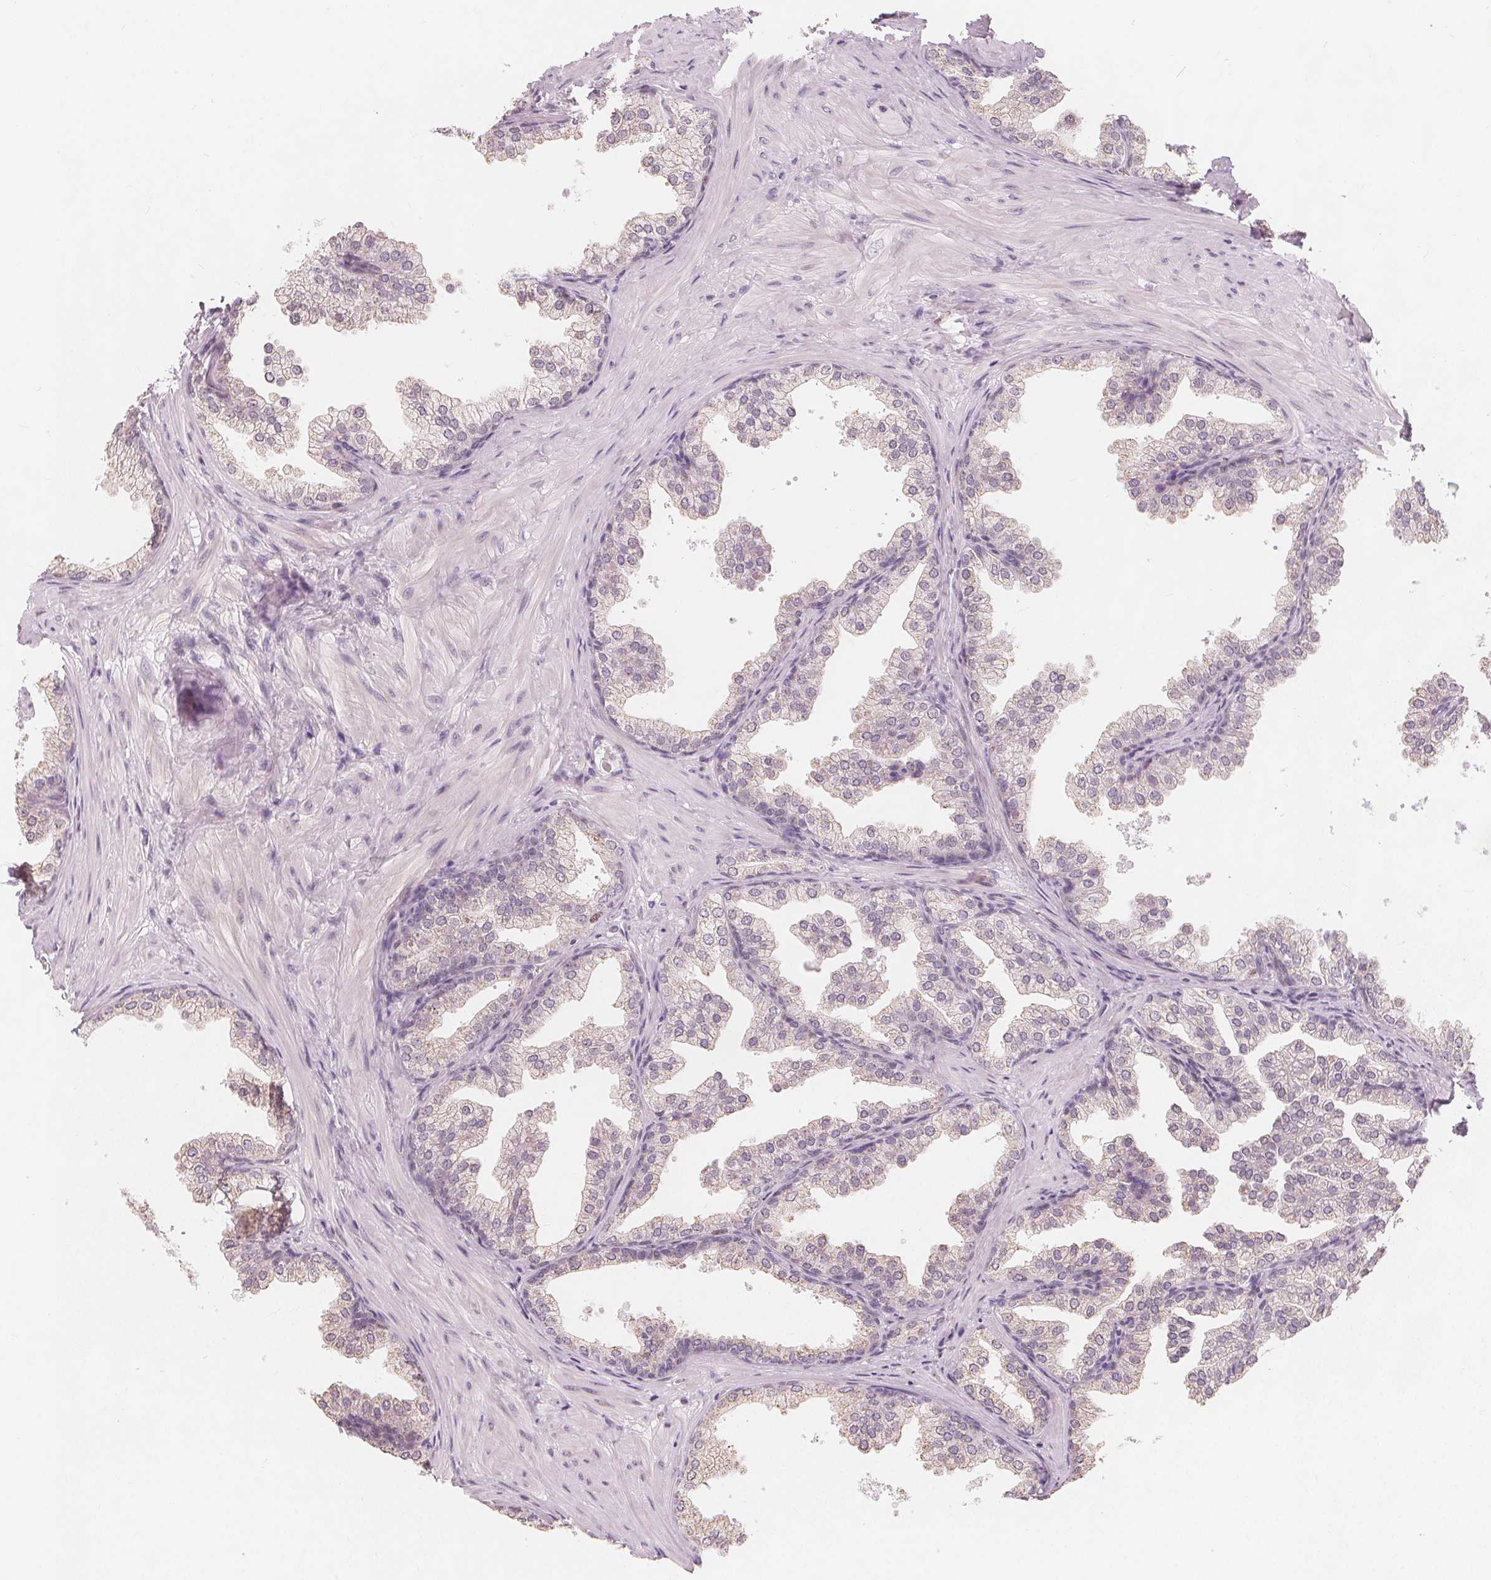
{"staining": {"intensity": "weak", "quantity": "<25%", "location": "nuclear"}, "tissue": "prostate", "cell_type": "Glandular cells", "image_type": "normal", "snomed": [{"axis": "morphology", "description": "Normal tissue, NOS"}, {"axis": "topography", "description": "Prostate"}], "caption": "Protein analysis of normal prostate displays no significant staining in glandular cells. Nuclei are stained in blue.", "gene": "TIPIN", "patient": {"sex": "male", "age": 37}}